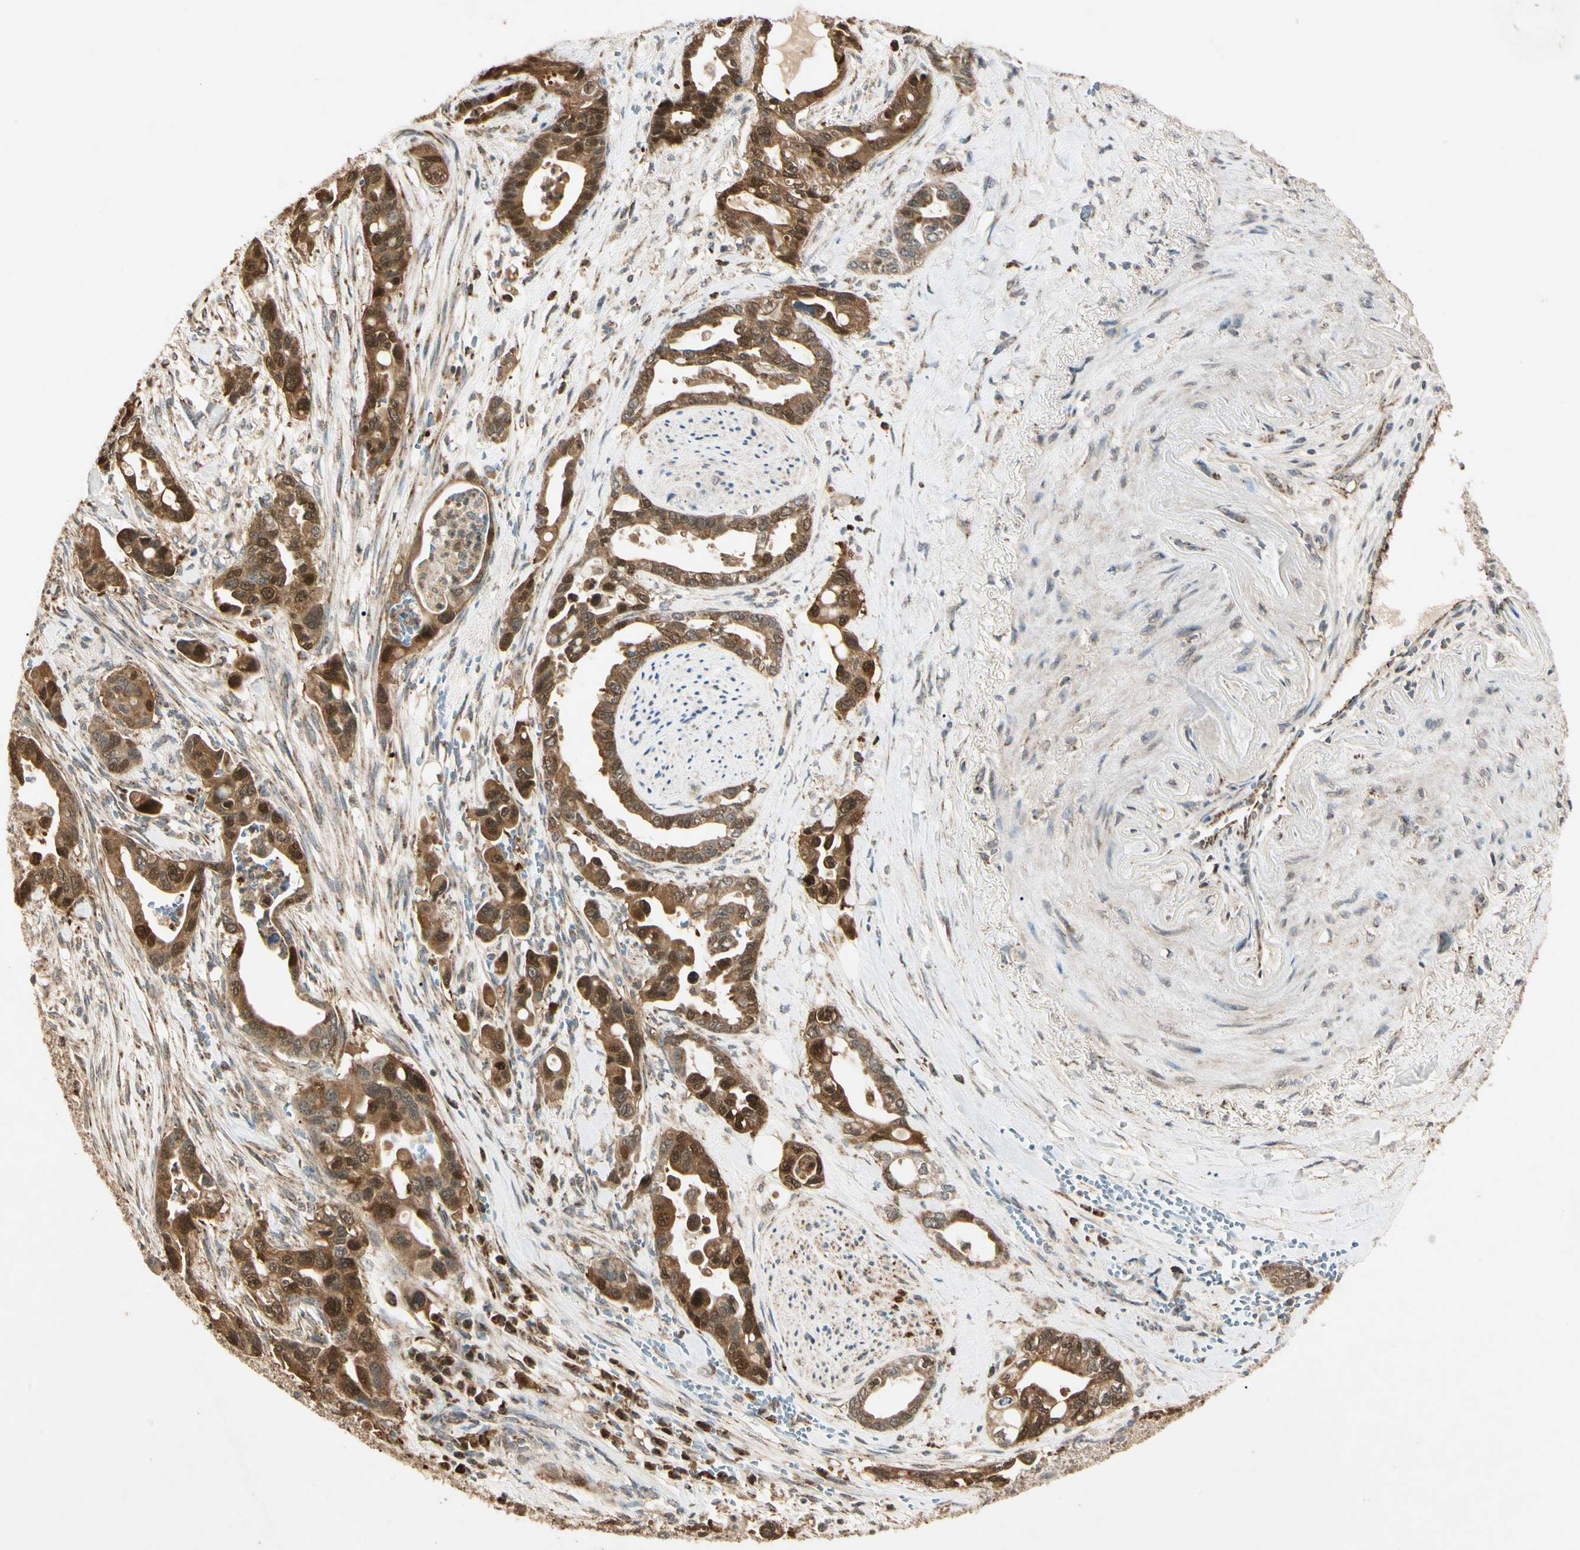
{"staining": {"intensity": "moderate", "quantity": ">75%", "location": "cytoplasmic/membranous,nuclear"}, "tissue": "pancreatic cancer", "cell_type": "Tumor cells", "image_type": "cancer", "snomed": [{"axis": "morphology", "description": "Adenocarcinoma, NOS"}, {"axis": "topography", "description": "Pancreas"}], "caption": "Pancreatic cancer stained with a brown dye exhibits moderate cytoplasmic/membranous and nuclear positive staining in about >75% of tumor cells.", "gene": "PRDX5", "patient": {"sex": "male", "age": 70}}